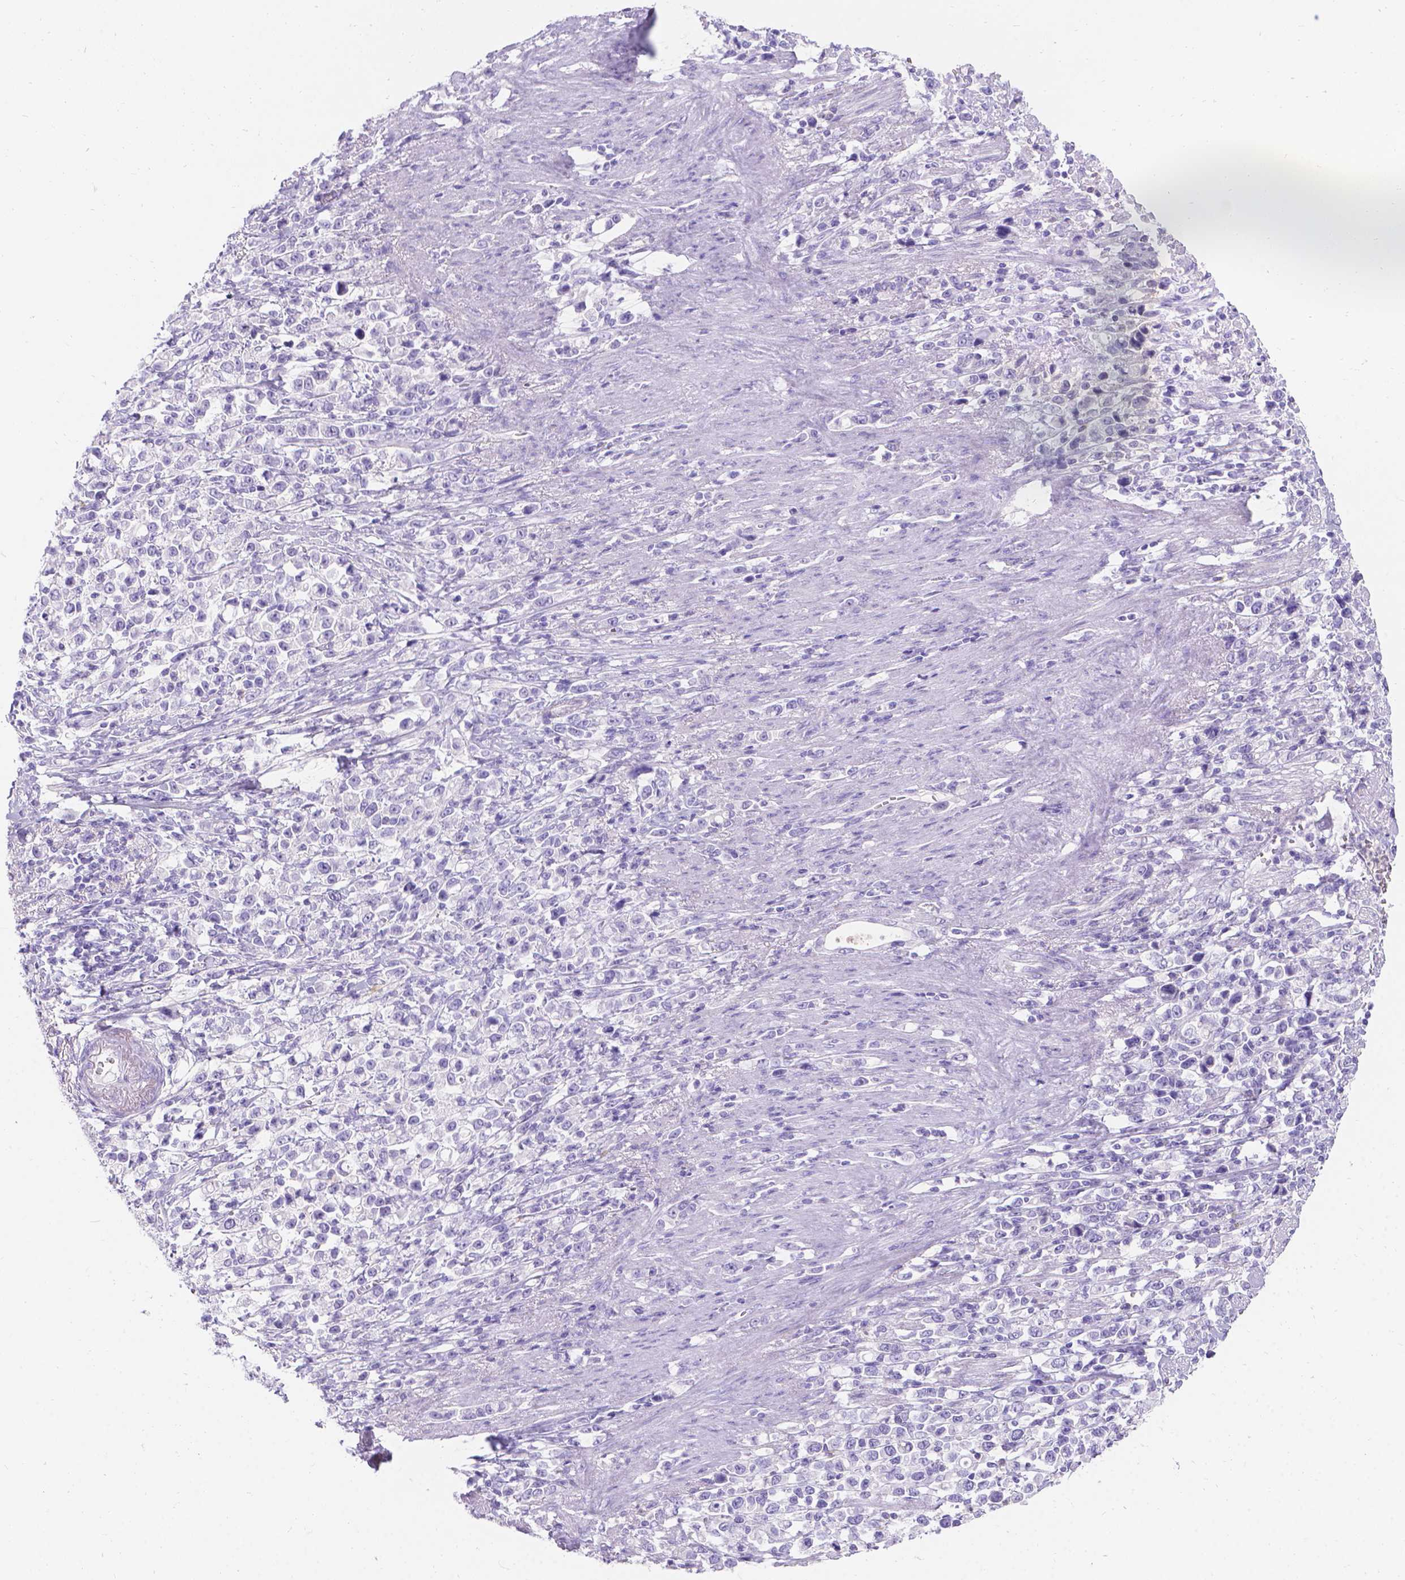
{"staining": {"intensity": "negative", "quantity": "none", "location": "none"}, "tissue": "stomach cancer", "cell_type": "Tumor cells", "image_type": "cancer", "snomed": [{"axis": "morphology", "description": "Adenocarcinoma, NOS"}, {"axis": "topography", "description": "Stomach"}], "caption": "This is an IHC micrograph of stomach adenocarcinoma. There is no staining in tumor cells.", "gene": "GNRHR", "patient": {"sex": "male", "age": 63}}